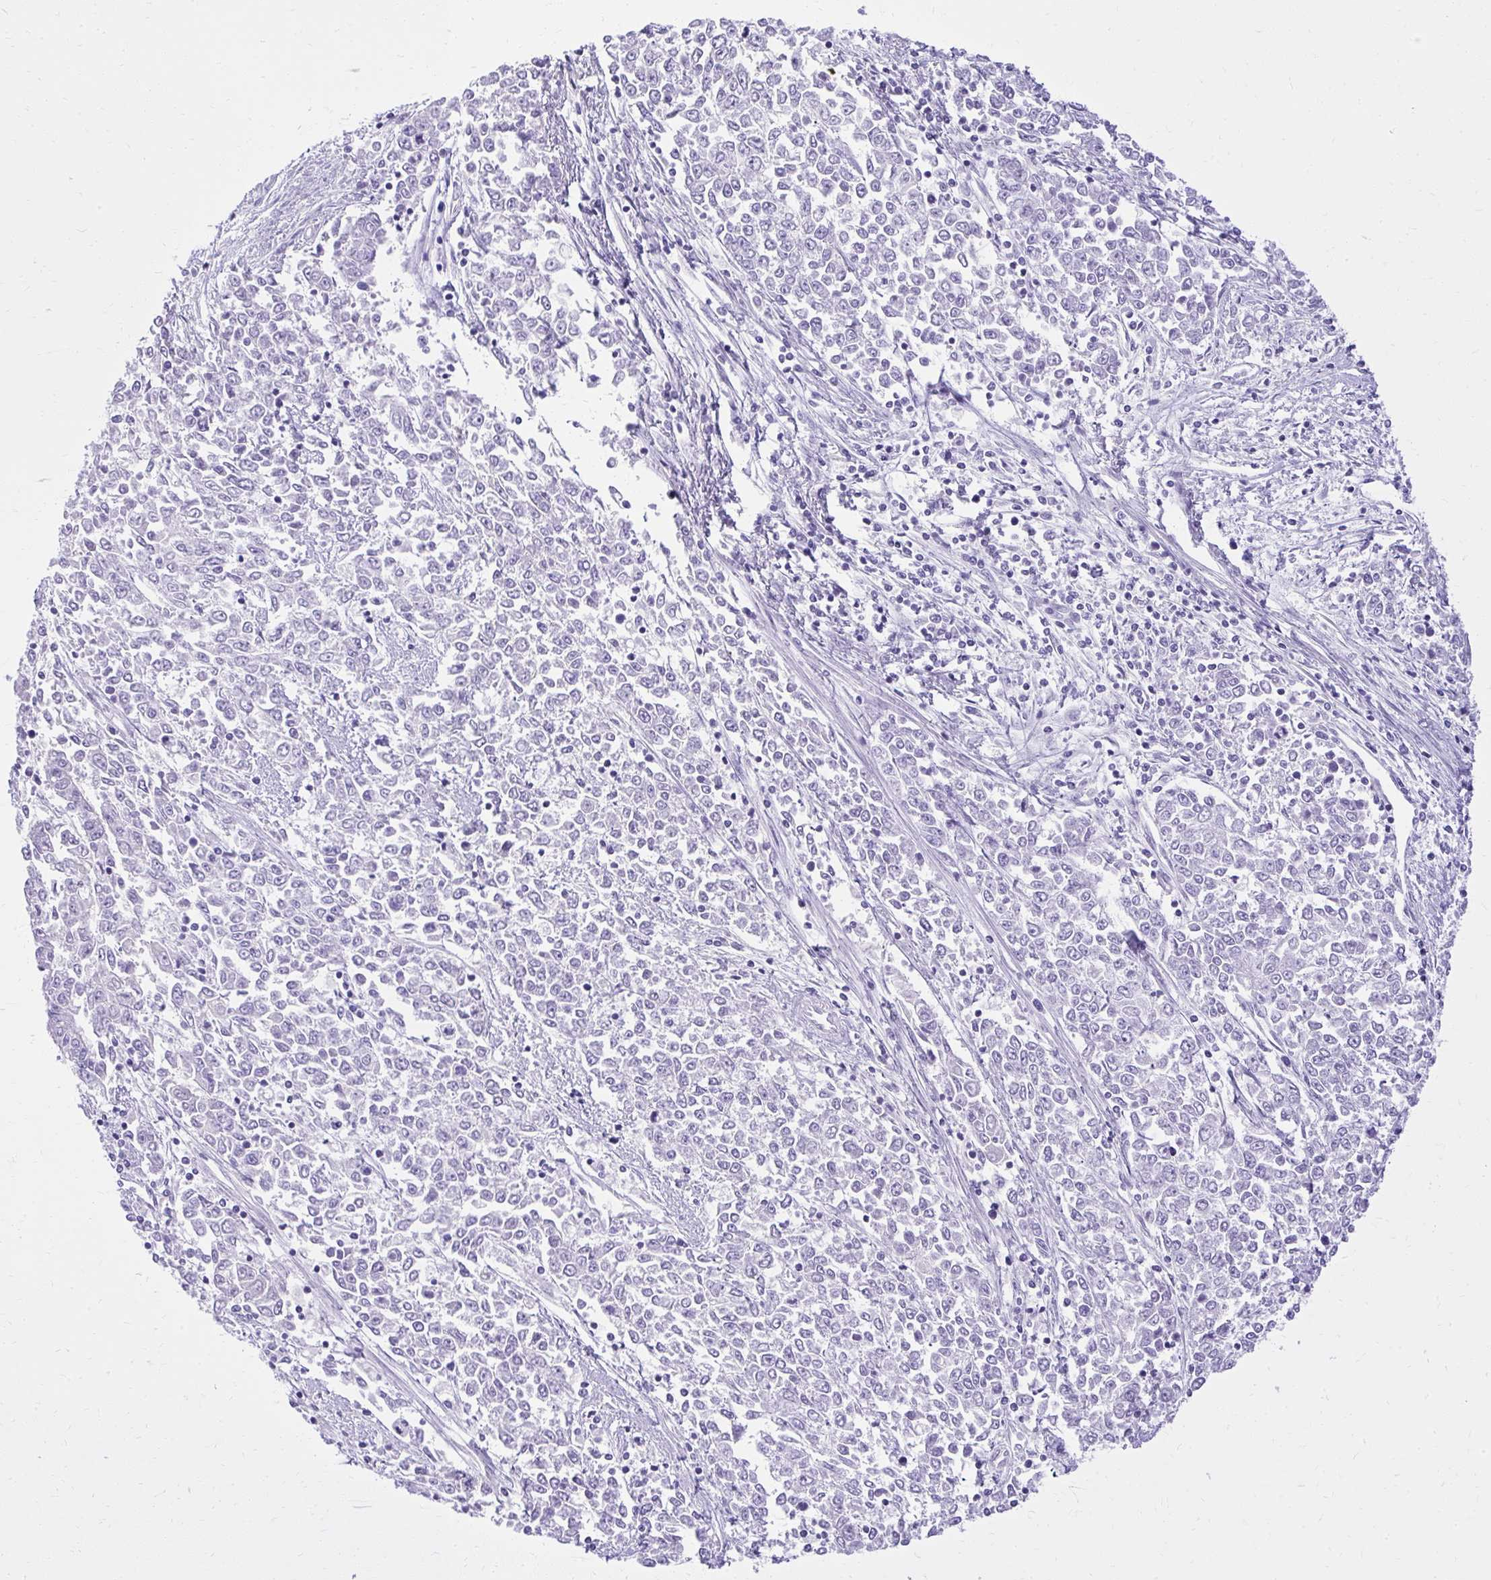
{"staining": {"intensity": "negative", "quantity": "none", "location": "none"}, "tissue": "endometrial cancer", "cell_type": "Tumor cells", "image_type": "cancer", "snomed": [{"axis": "morphology", "description": "Adenocarcinoma, NOS"}, {"axis": "topography", "description": "Endometrium"}], "caption": "Immunohistochemistry (IHC) photomicrograph of neoplastic tissue: endometrial cancer stained with DAB demonstrates no significant protein expression in tumor cells.", "gene": "PRAP1", "patient": {"sex": "female", "age": 50}}